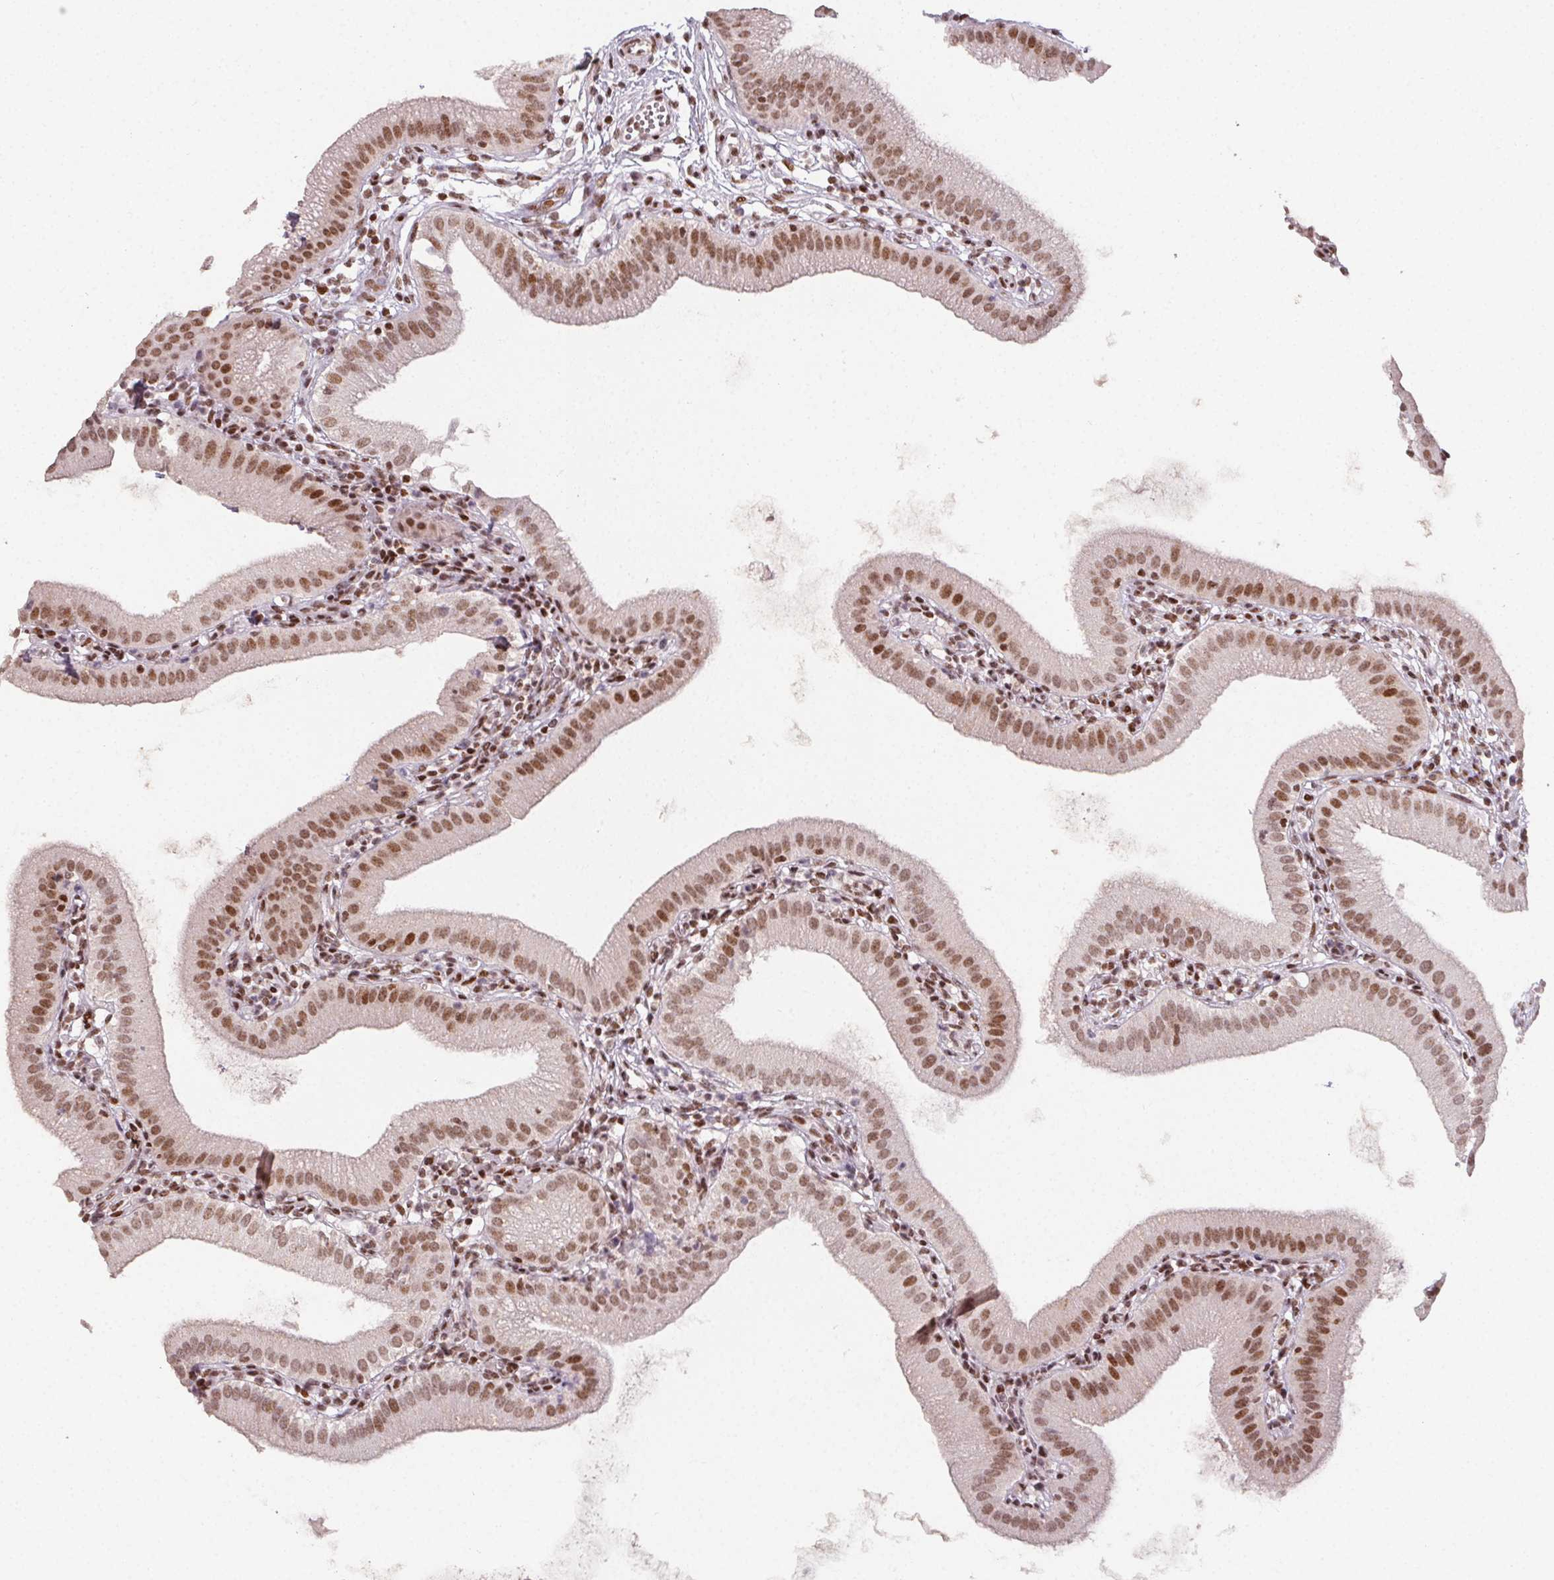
{"staining": {"intensity": "moderate", "quantity": ">75%", "location": "nuclear"}, "tissue": "gallbladder", "cell_type": "Glandular cells", "image_type": "normal", "snomed": [{"axis": "morphology", "description": "Normal tissue, NOS"}, {"axis": "topography", "description": "Gallbladder"}], "caption": "Moderate nuclear protein expression is appreciated in about >75% of glandular cells in gallbladder. The staining was performed using DAB (3,3'-diaminobenzidine), with brown indicating positive protein expression. Nuclei are stained blue with hematoxylin.", "gene": "KMT2A", "patient": {"sex": "female", "age": 65}}